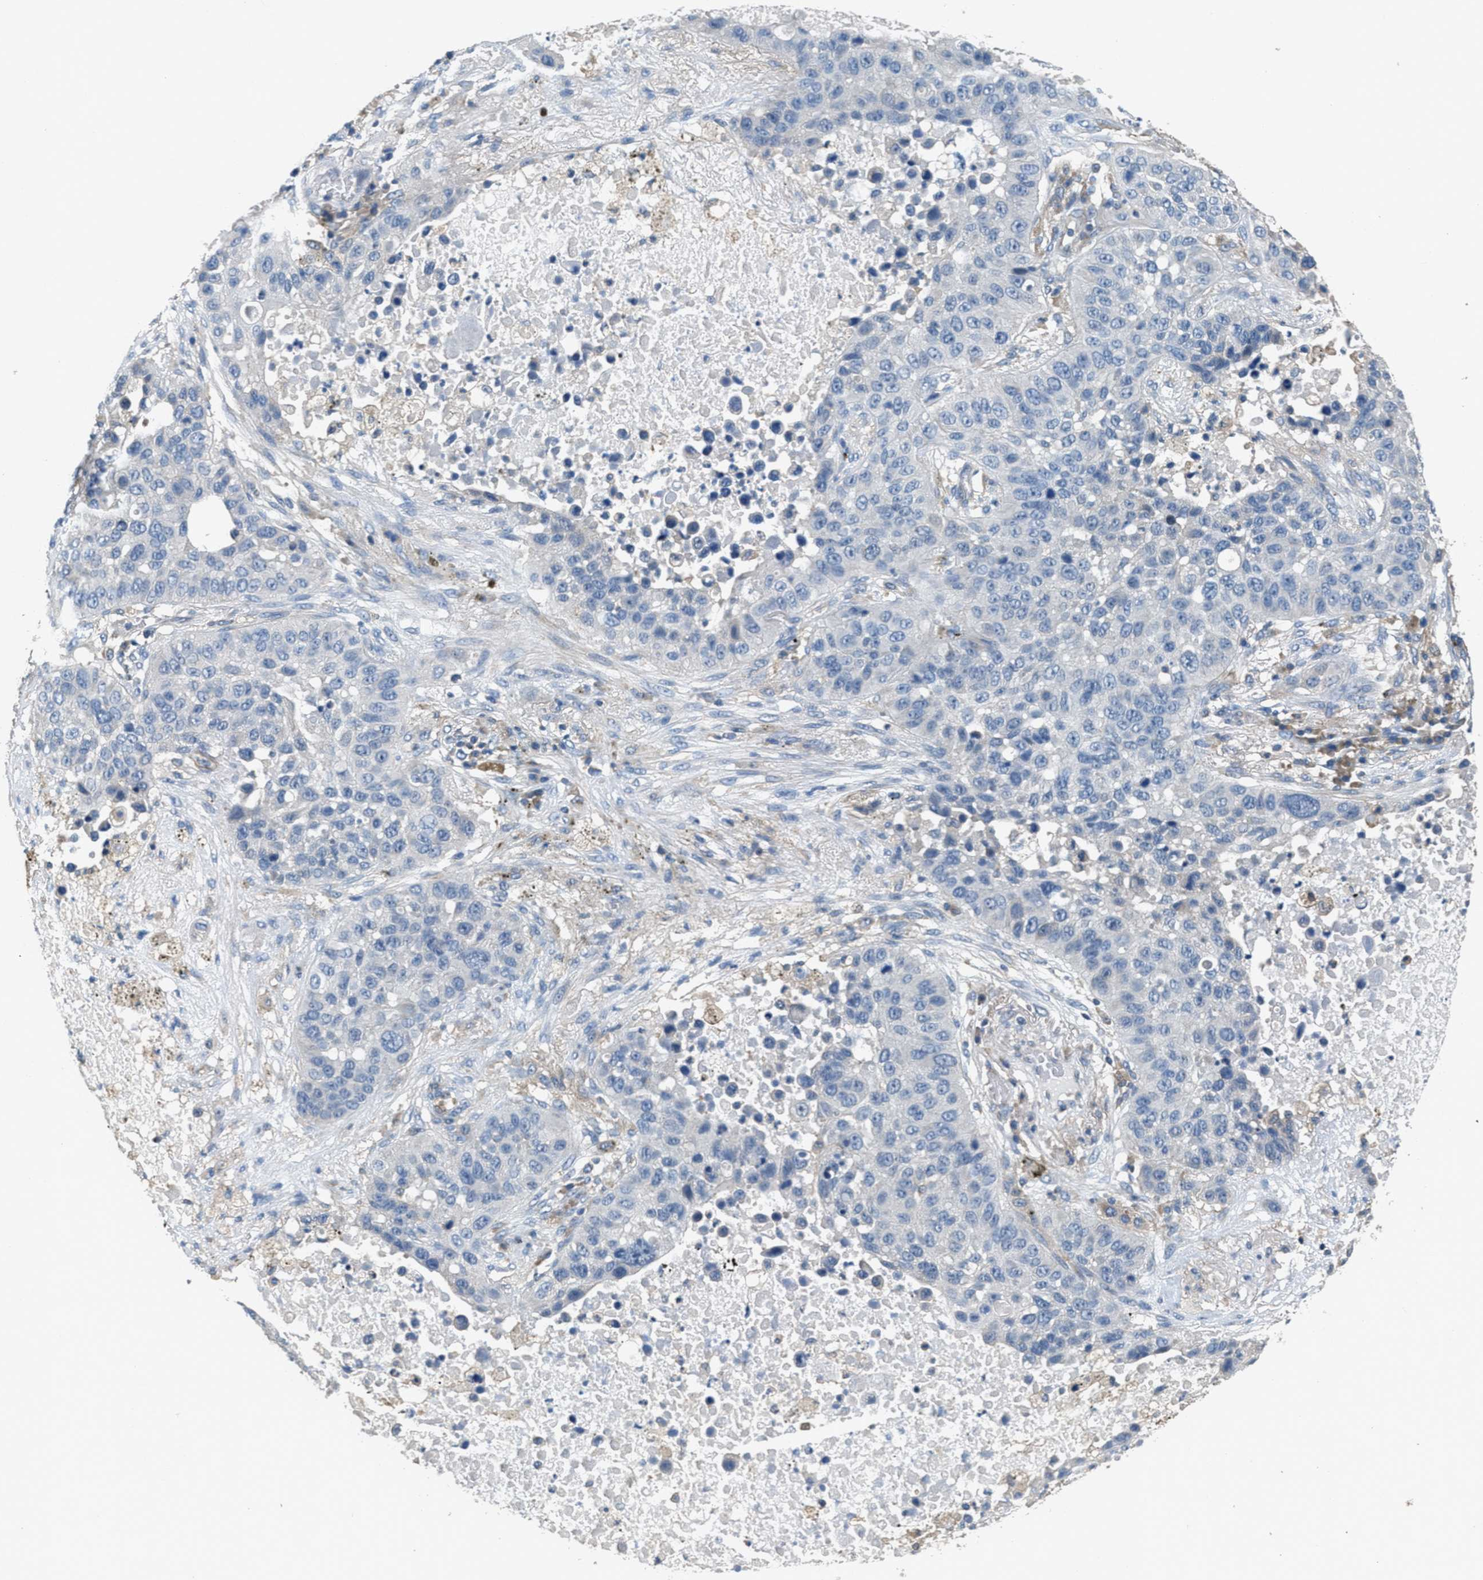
{"staining": {"intensity": "weak", "quantity": "25%-75%", "location": "cytoplasmic/membranous"}, "tissue": "lung cancer", "cell_type": "Tumor cells", "image_type": "cancer", "snomed": [{"axis": "morphology", "description": "Squamous cell carcinoma, NOS"}, {"axis": "topography", "description": "Lung"}], "caption": "Weak cytoplasmic/membranous expression for a protein is identified in approximately 25%-75% of tumor cells of squamous cell carcinoma (lung) using immunohistochemistry (IHC).", "gene": "DGKE", "patient": {"sex": "male", "age": 57}}